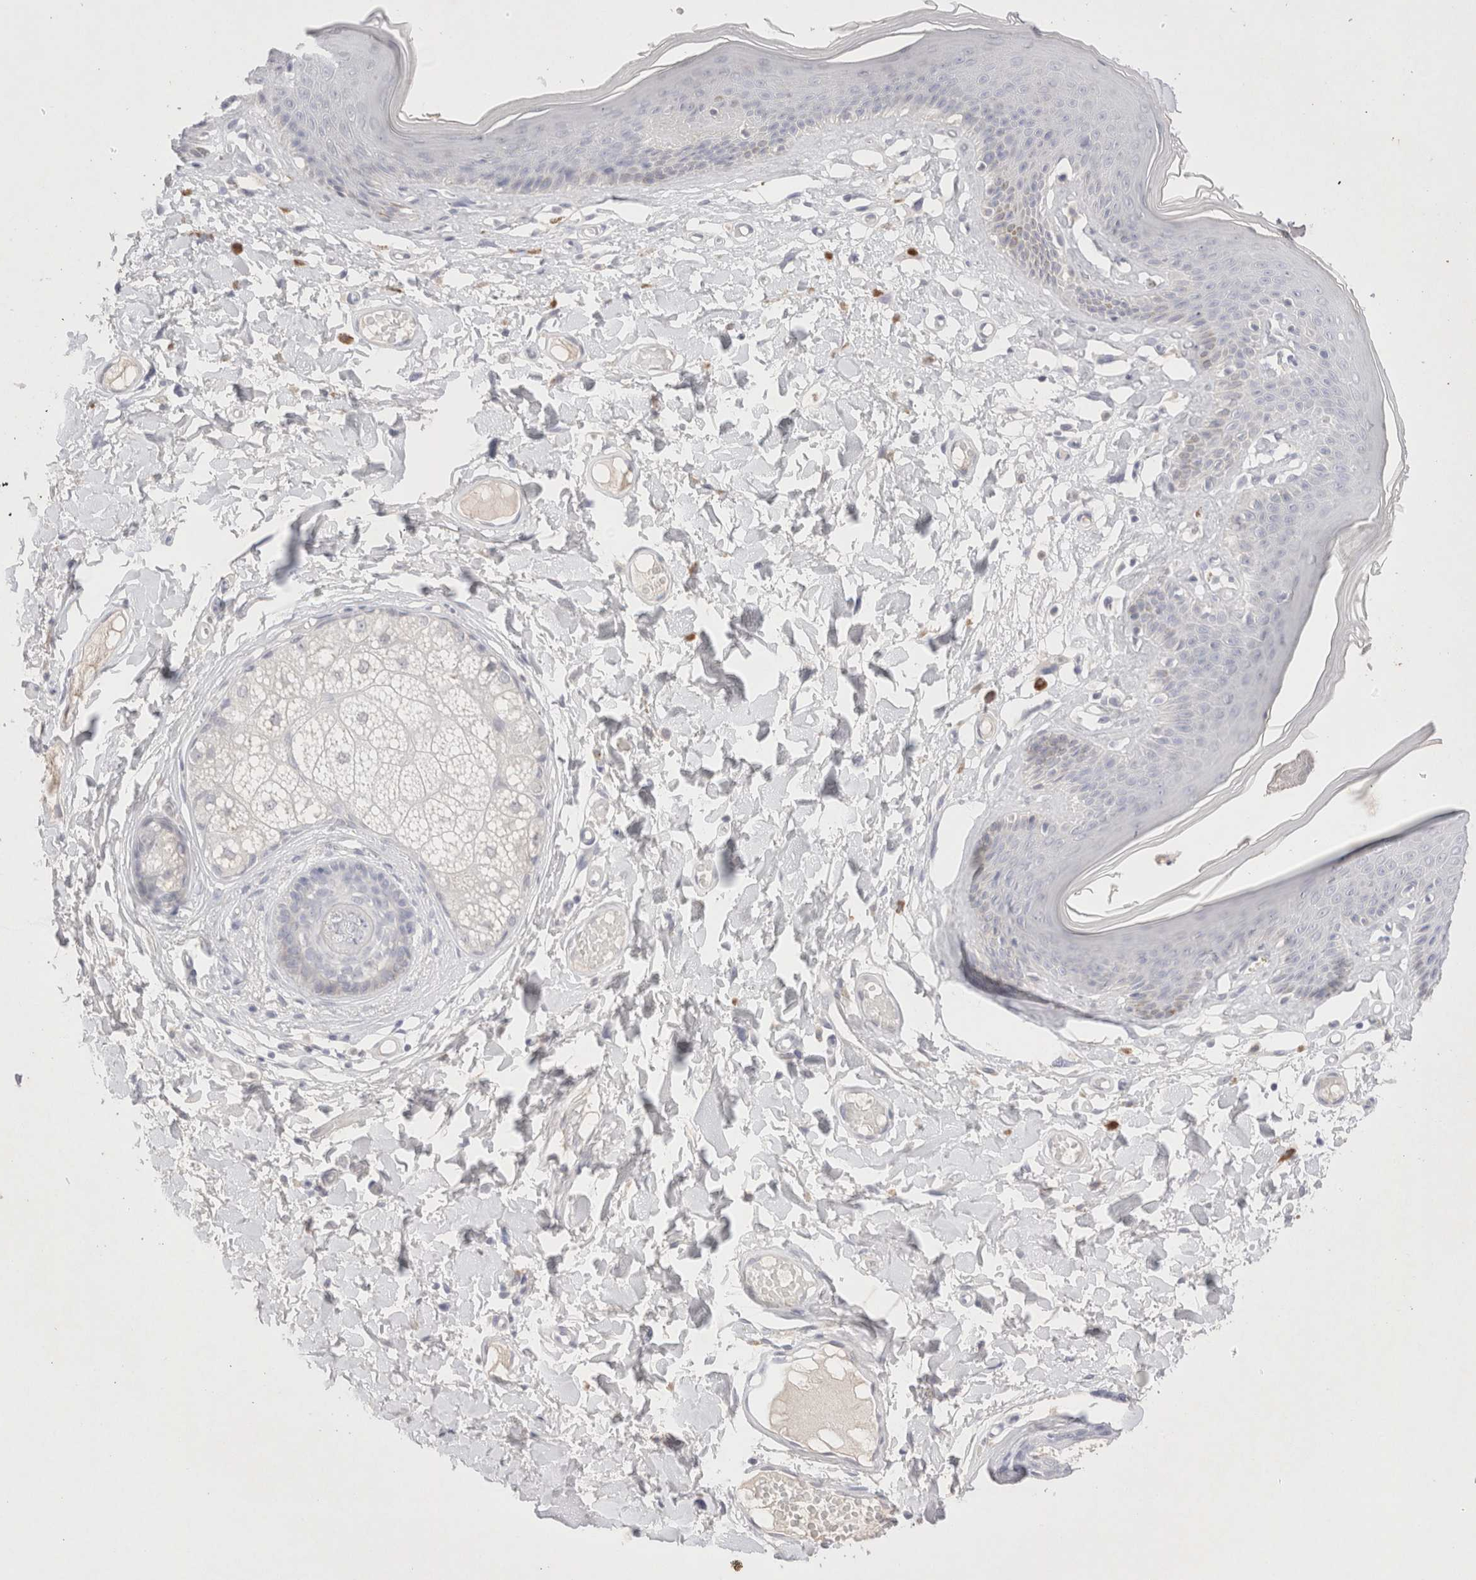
{"staining": {"intensity": "negative", "quantity": "none", "location": "none"}, "tissue": "skin", "cell_type": "Epidermal cells", "image_type": "normal", "snomed": [{"axis": "morphology", "description": "Normal tissue, NOS"}, {"axis": "topography", "description": "Vulva"}], "caption": "IHC of unremarkable human skin reveals no expression in epidermal cells.", "gene": "EPCAM", "patient": {"sex": "female", "age": 73}}